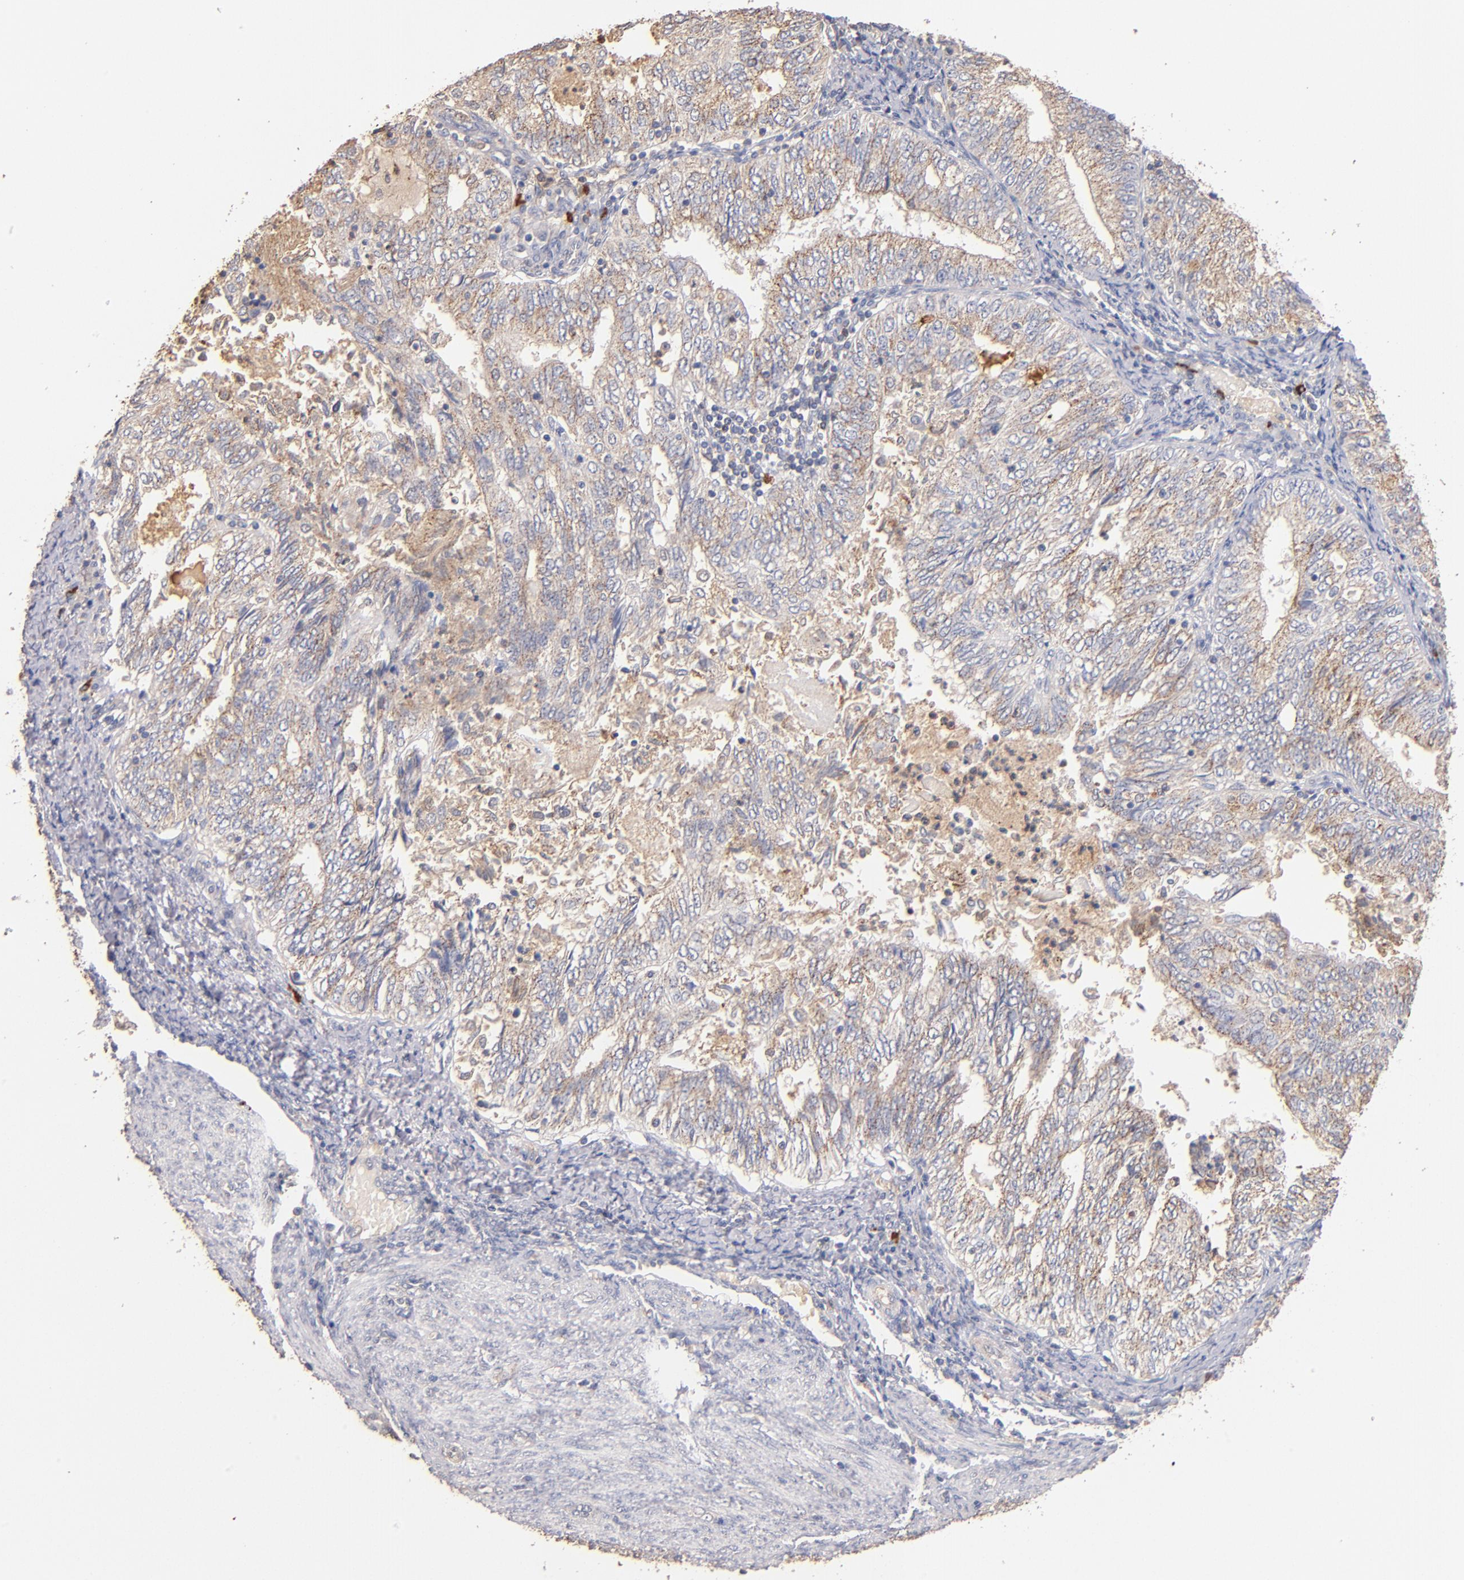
{"staining": {"intensity": "weak", "quantity": "25%-75%", "location": "cytoplasmic/membranous"}, "tissue": "endometrial cancer", "cell_type": "Tumor cells", "image_type": "cancer", "snomed": [{"axis": "morphology", "description": "Adenocarcinoma, NOS"}, {"axis": "topography", "description": "Endometrium"}], "caption": "This histopathology image demonstrates adenocarcinoma (endometrial) stained with immunohistochemistry to label a protein in brown. The cytoplasmic/membranous of tumor cells show weak positivity for the protein. Nuclei are counter-stained blue.", "gene": "RO60", "patient": {"sex": "female", "age": 69}}